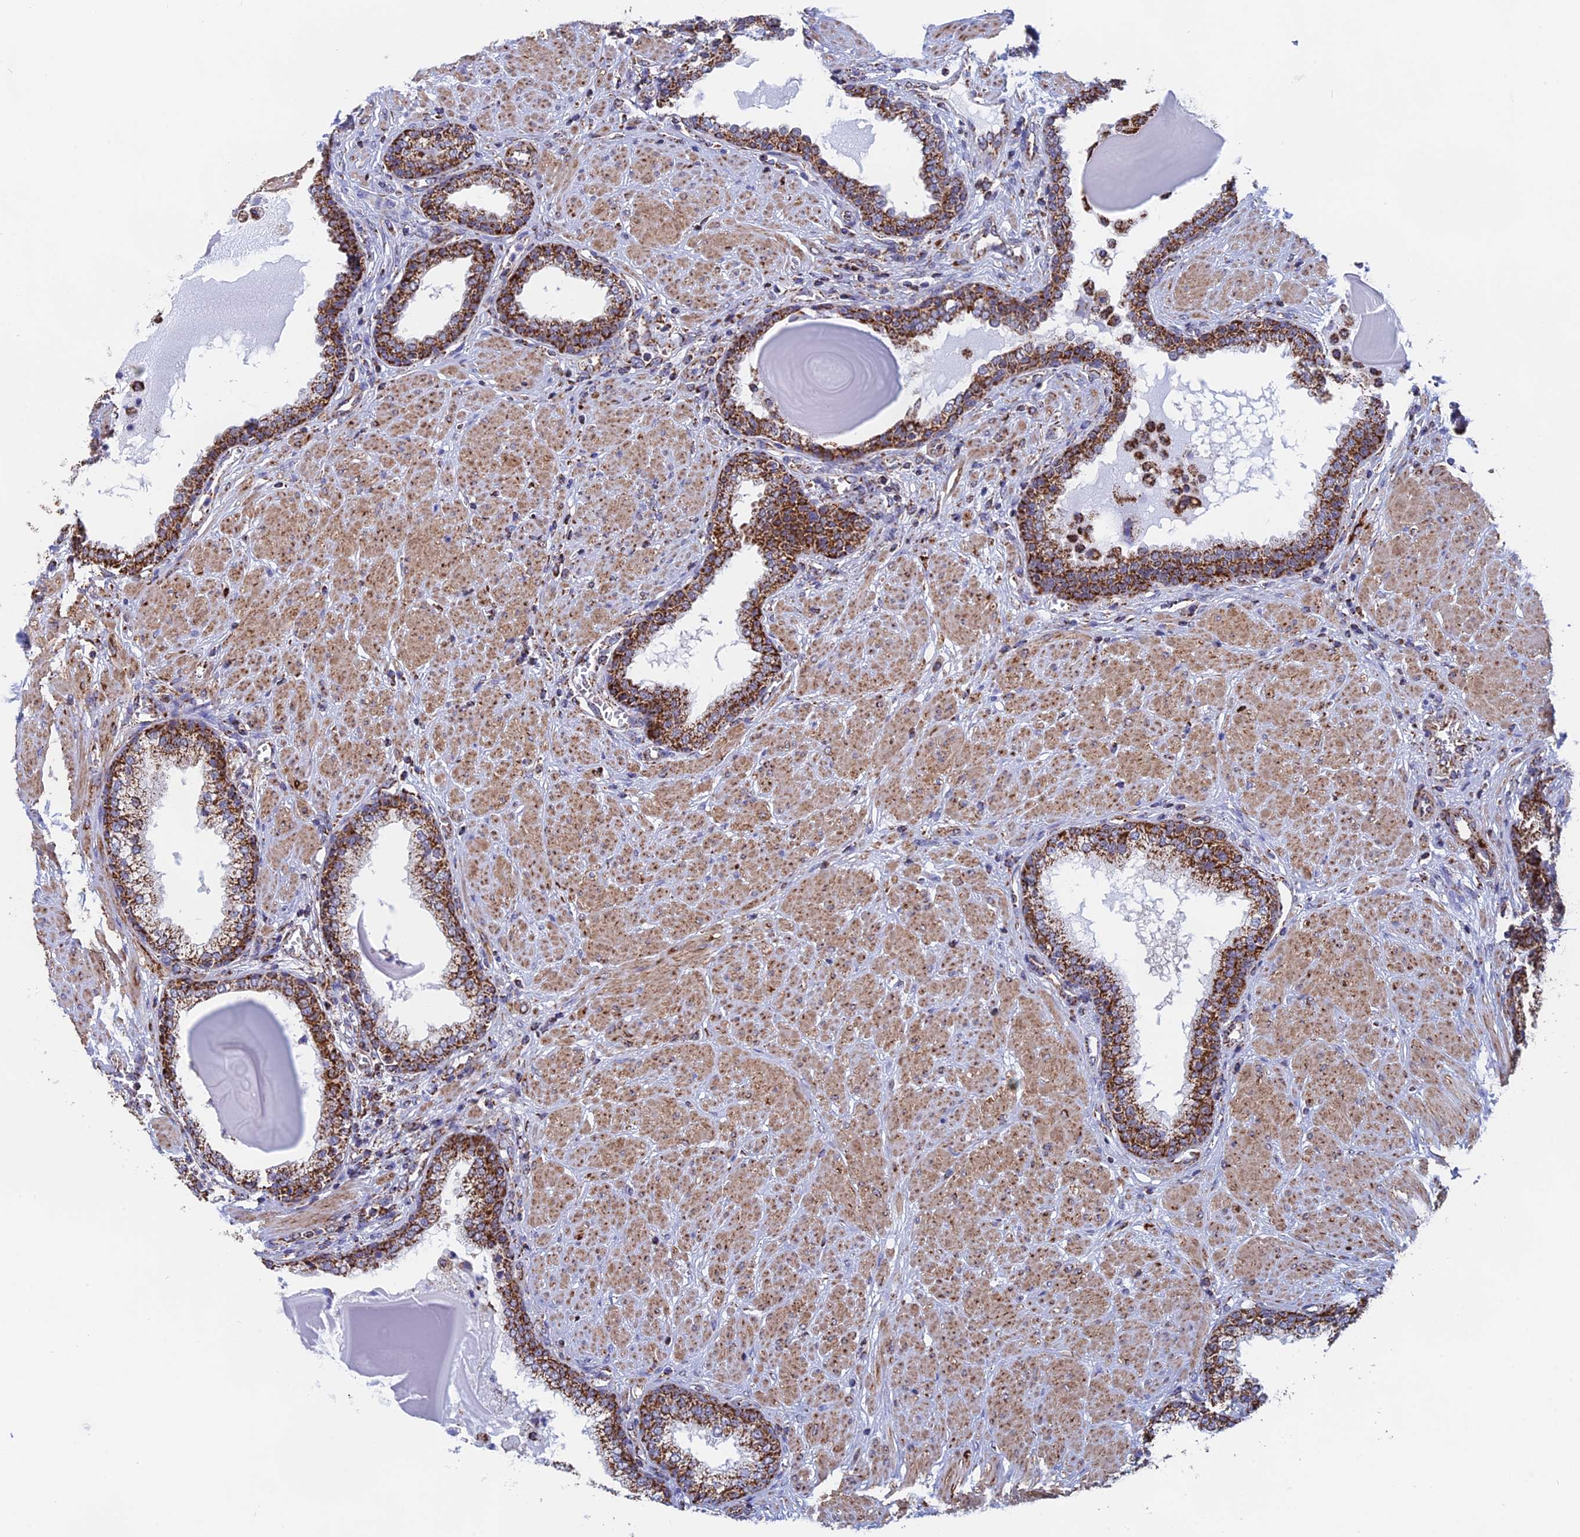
{"staining": {"intensity": "strong", "quantity": ">75%", "location": "cytoplasmic/membranous"}, "tissue": "prostate", "cell_type": "Glandular cells", "image_type": "normal", "snomed": [{"axis": "morphology", "description": "Normal tissue, NOS"}, {"axis": "topography", "description": "Prostate"}], "caption": "Immunohistochemistry (IHC) staining of benign prostate, which reveals high levels of strong cytoplasmic/membranous staining in about >75% of glandular cells indicating strong cytoplasmic/membranous protein expression. The staining was performed using DAB (brown) for protein detection and nuclei were counterstained in hematoxylin (blue).", "gene": "CDC16", "patient": {"sex": "male", "age": 51}}